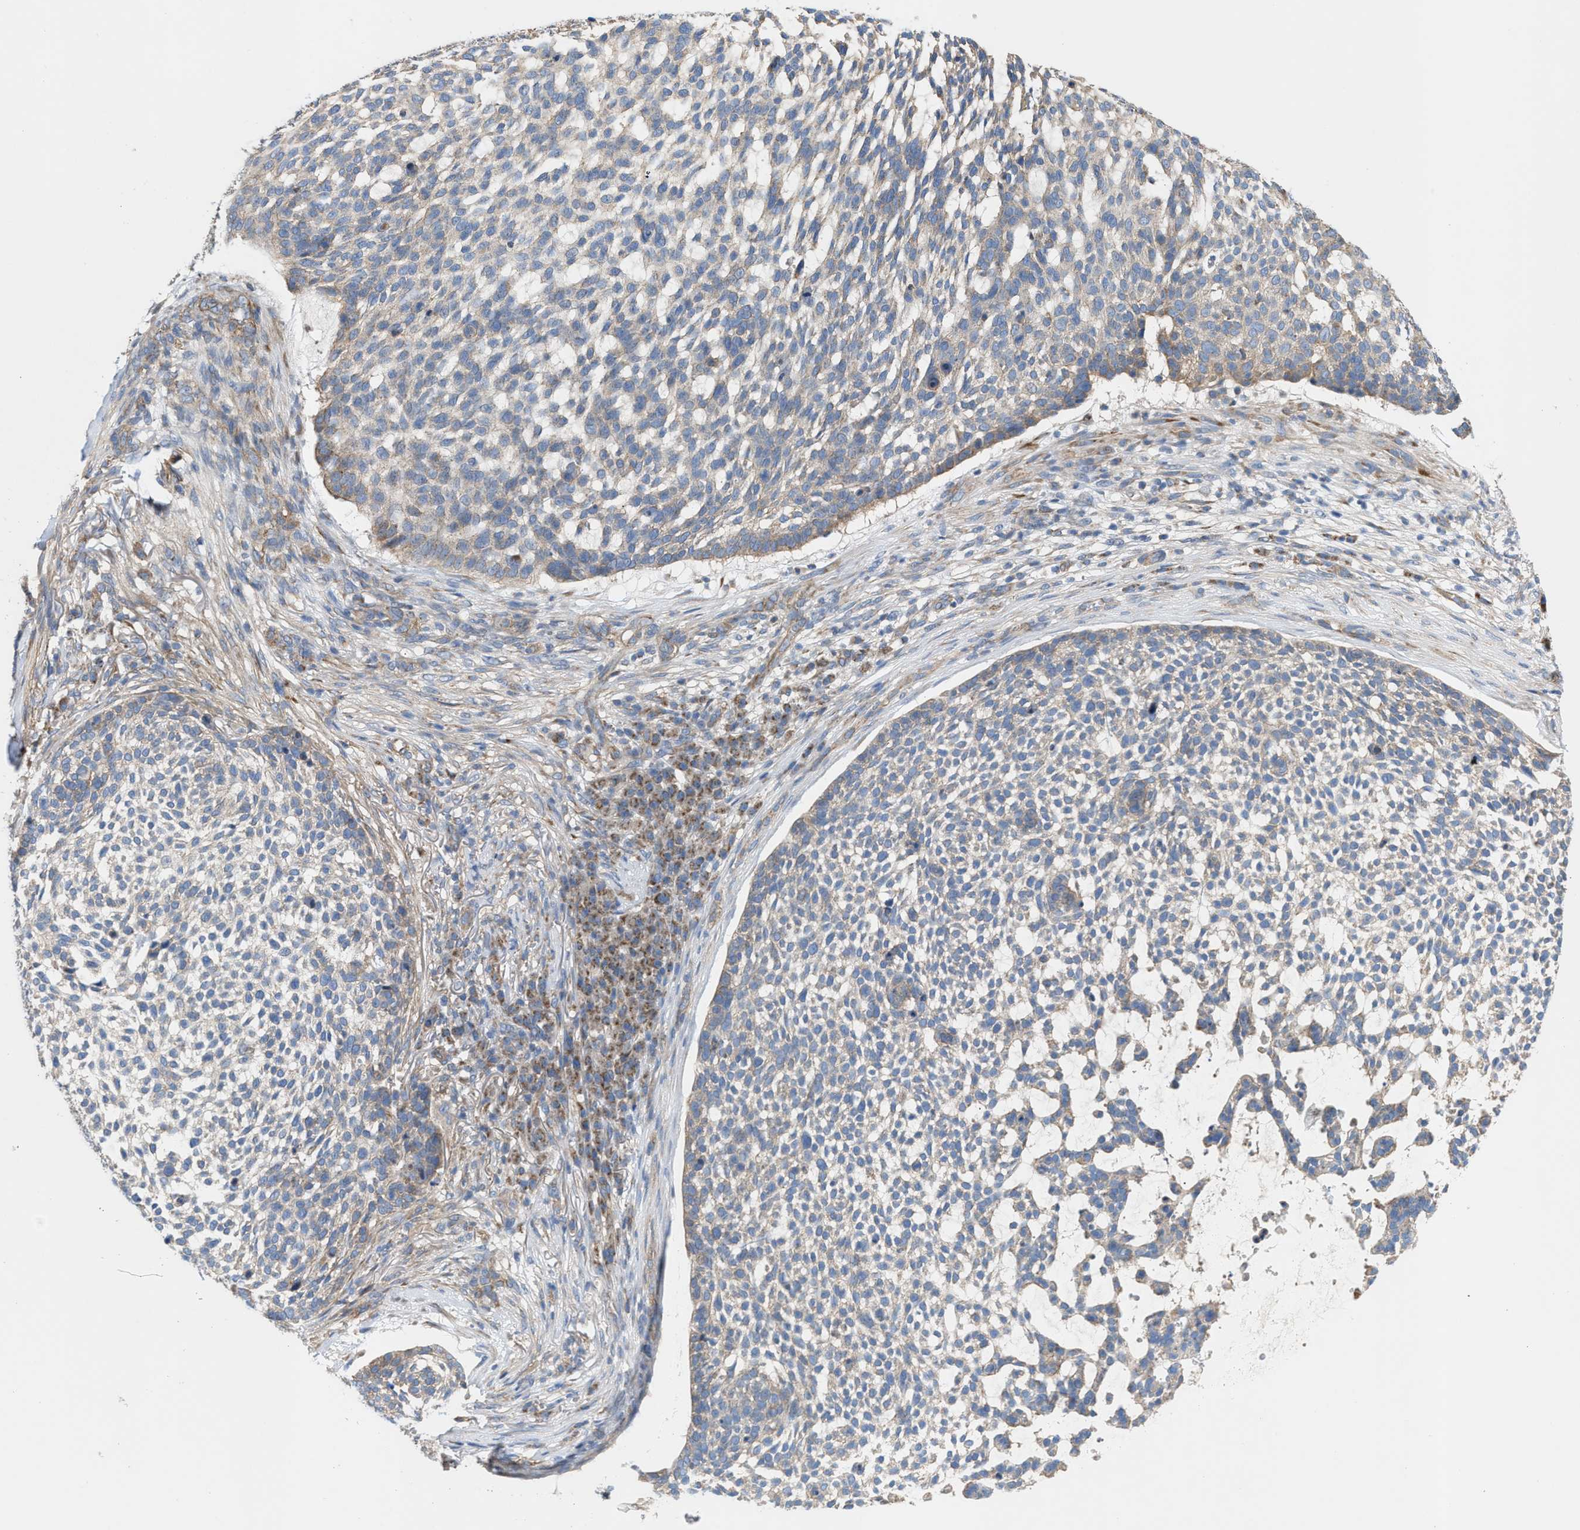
{"staining": {"intensity": "negative", "quantity": "none", "location": "none"}, "tissue": "skin cancer", "cell_type": "Tumor cells", "image_type": "cancer", "snomed": [{"axis": "morphology", "description": "Basal cell carcinoma"}, {"axis": "topography", "description": "Skin"}], "caption": "IHC histopathology image of neoplastic tissue: skin basal cell carcinoma stained with DAB (3,3'-diaminobenzidine) demonstrates no significant protein staining in tumor cells.", "gene": "OXSM", "patient": {"sex": "female", "age": 64}}